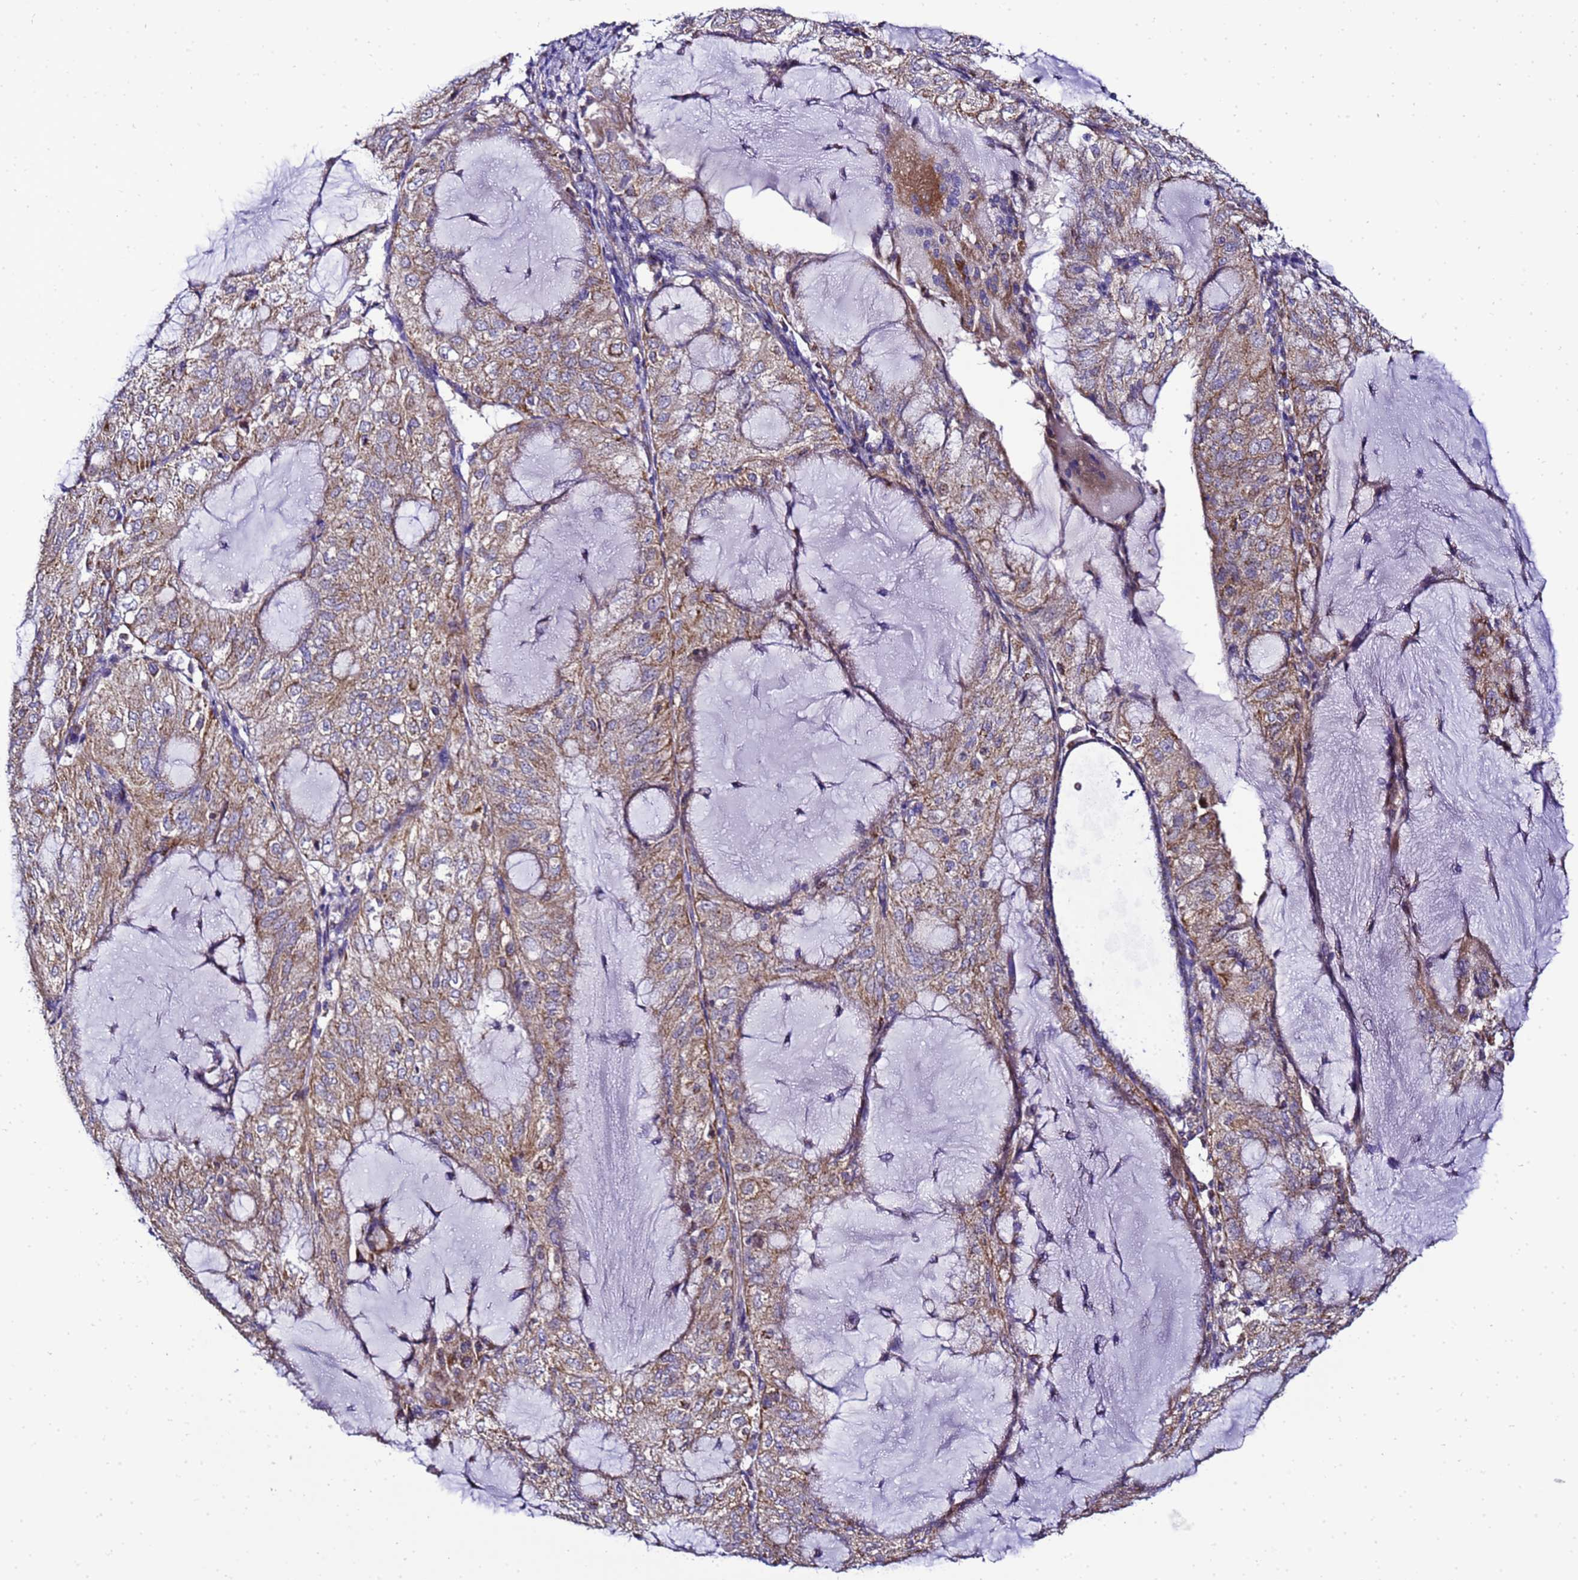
{"staining": {"intensity": "moderate", "quantity": ">75%", "location": "cytoplasmic/membranous"}, "tissue": "endometrial cancer", "cell_type": "Tumor cells", "image_type": "cancer", "snomed": [{"axis": "morphology", "description": "Adenocarcinoma, NOS"}, {"axis": "topography", "description": "Endometrium"}], "caption": "A medium amount of moderate cytoplasmic/membranous staining is identified in about >75% of tumor cells in endometrial cancer (adenocarcinoma) tissue.", "gene": "HIGD2A", "patient": {"sex": "female", "age": 81}}